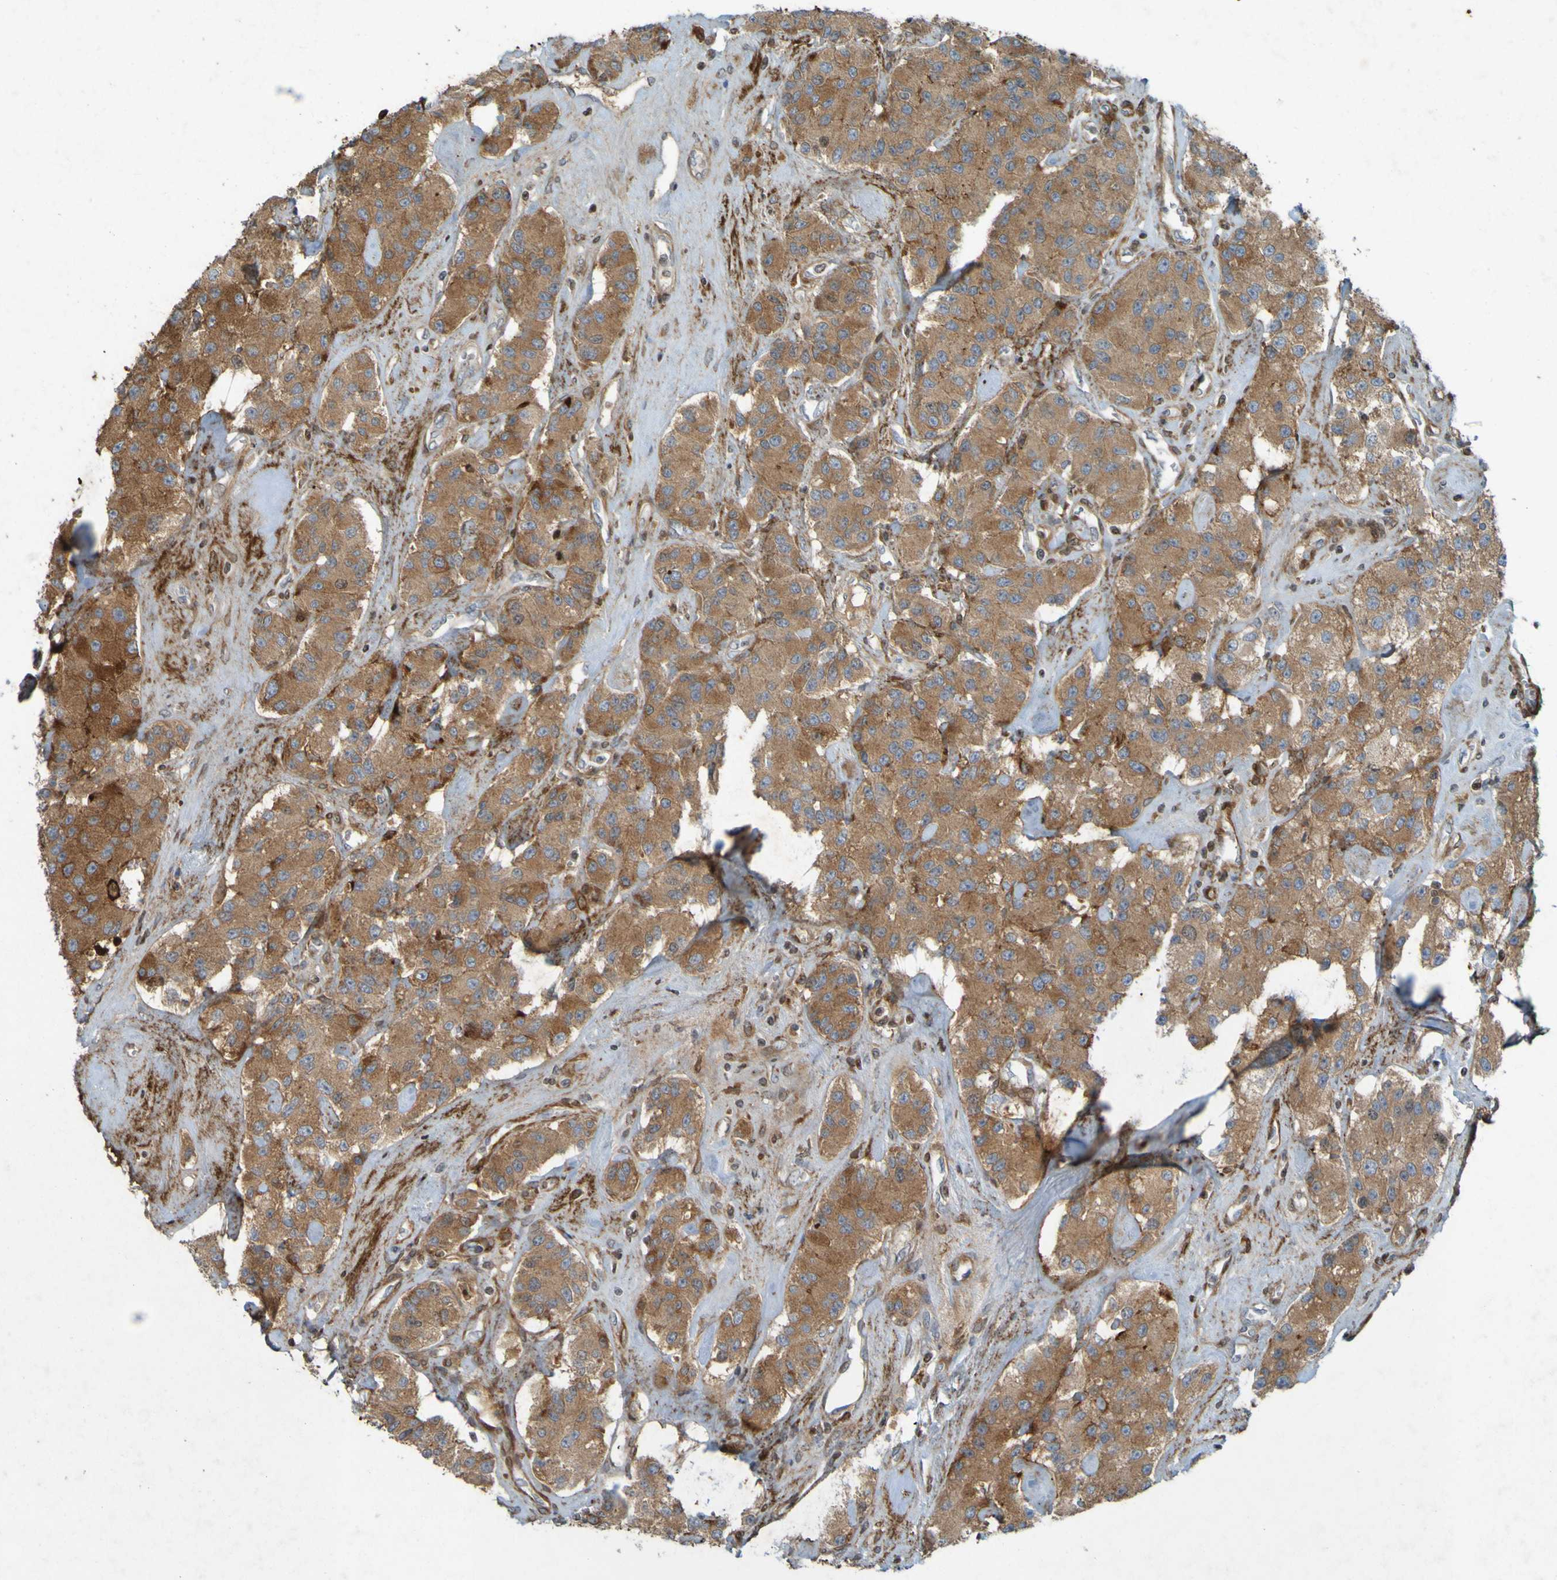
{"staining": {"intensity": "moderate", "quantity": ">75%", "location": "cytoplasmic/membranous"}, "tissue": "carcinoid", "cell_type": "Tumor cells", "image_type": "cancer", "snomed": [{"axis": "morphology", "description": "Carcinoid, malignant, NOS"}, {"axis": "topography", "description": "Pancreas"}], "caption": "Immunohistochemical staining of malignant carcinoid reveals medium levels of moderate cytoplasmic/membranous protein expression in approximately >75% of tumor cells. (Brightfield microscopy of DAB IHC at high magnification).", "gene": "GUCY1A1", "patient": {"sex": "male", "age": 41}}